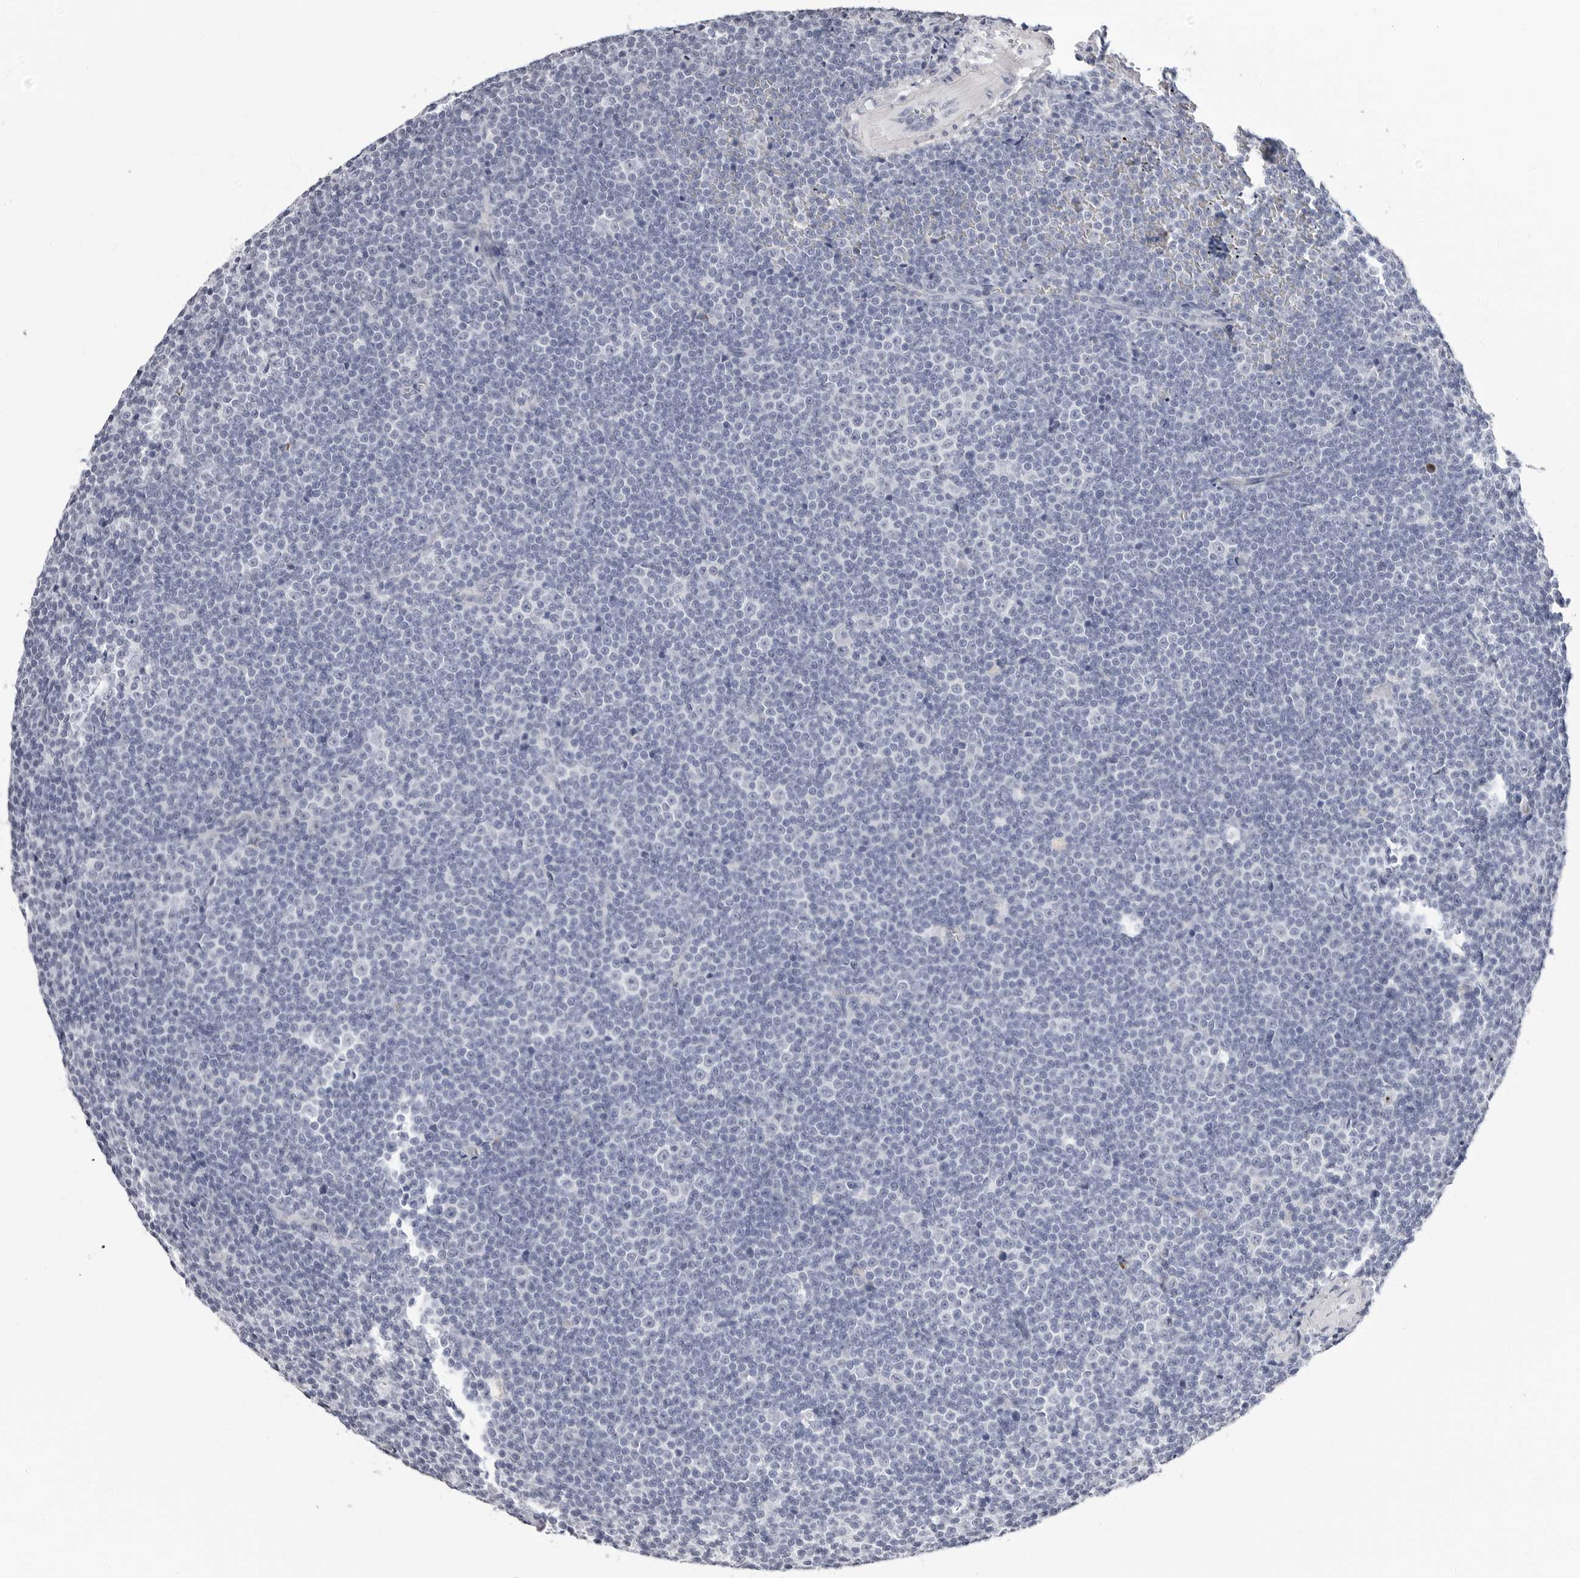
{"staining": {"intensity": "negative", "quantity": "none", "location": "none"}, "tissue": "lymphoma", "cell_type": "Tumor cells", "image_type": "cancer", "snomed": [{"axis": "morphology", "description": "Malignant lymphoma, non-Hodgkin's type, Low grade"}, {"axis": "topography", "description": "Lymph node"}], "caption": "The IHC histopathology image has no significant expression in tumor cells of lymphoma tissue.", "gene": "ERICH3", "patient": {"sex": "female", "age": 67}}